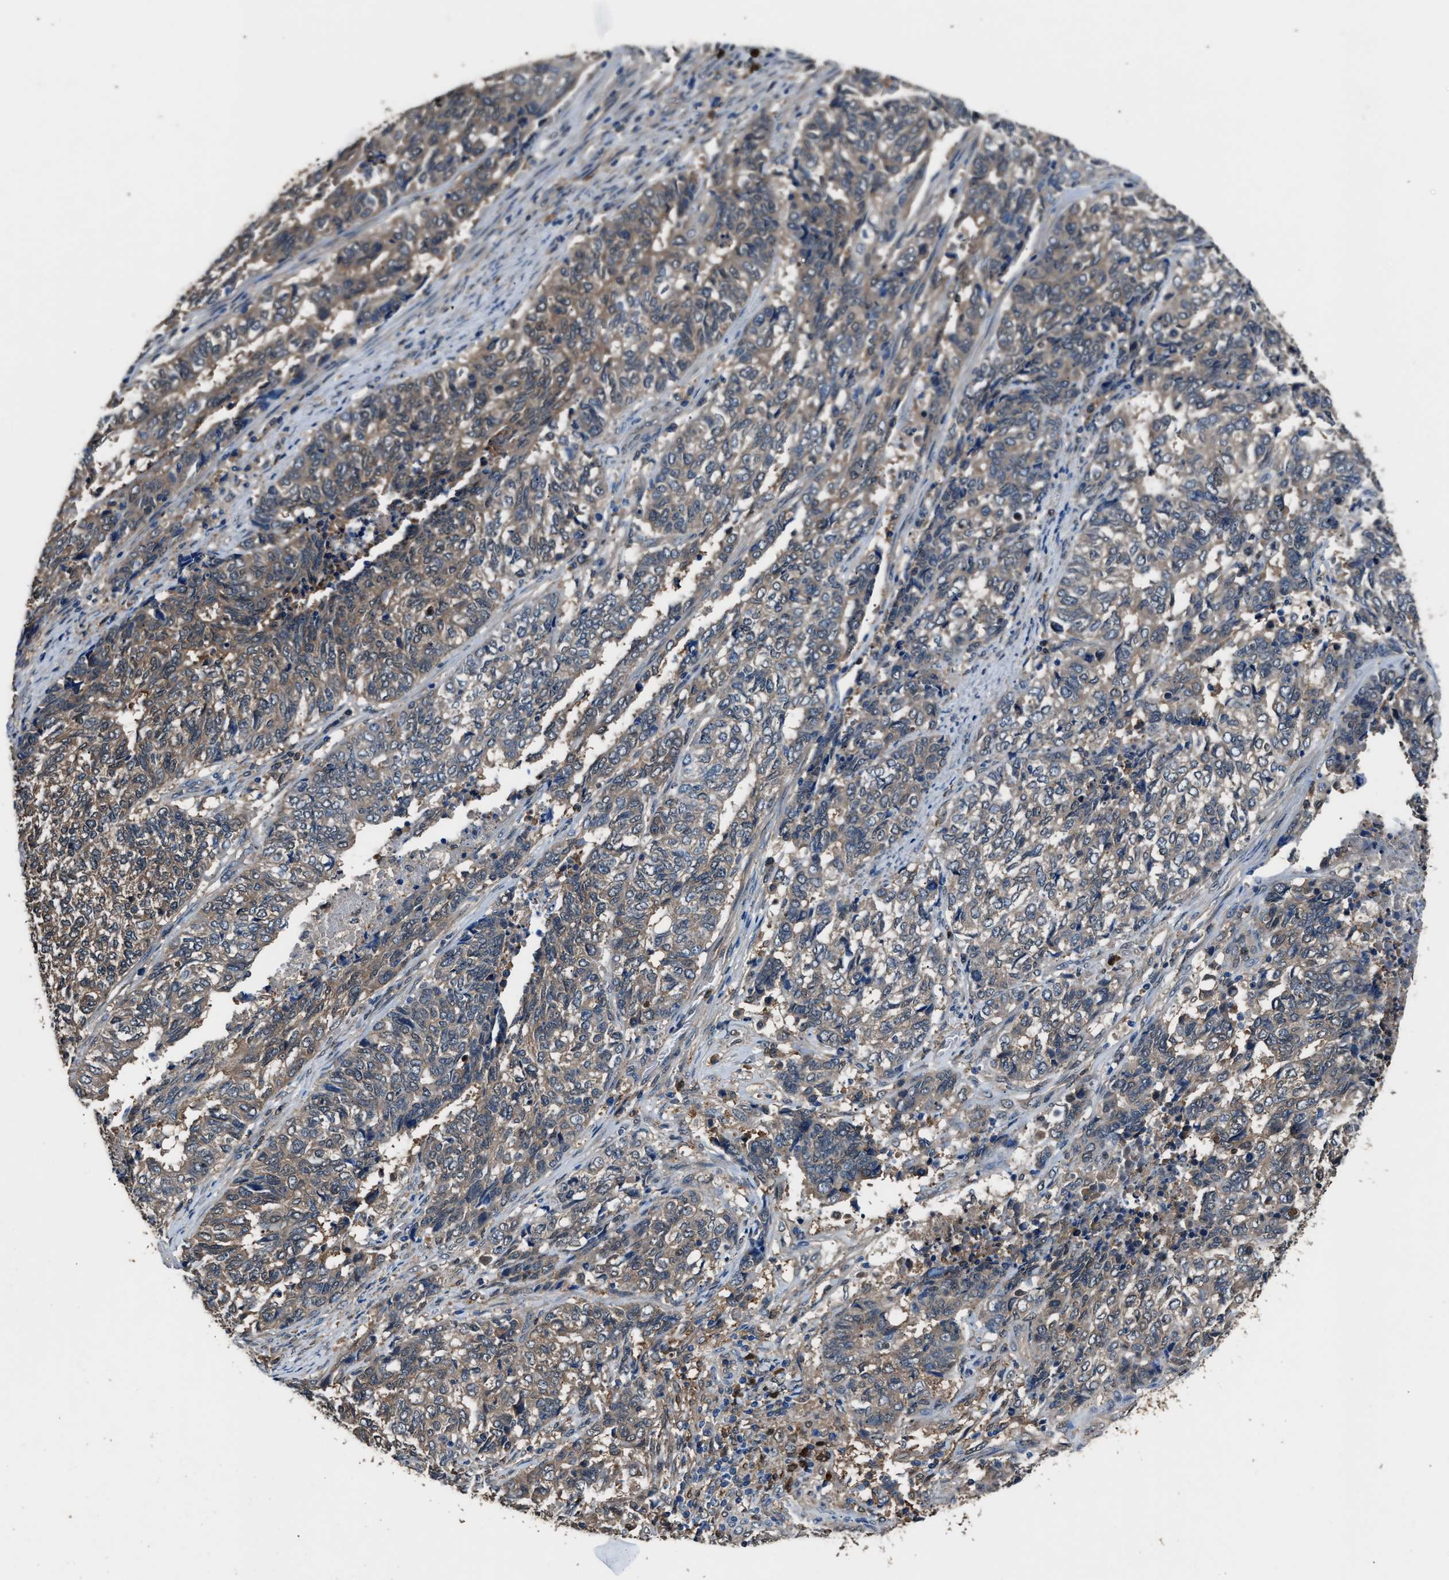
{"staining": {"intensity": "moderate", "quantity": "25%-75%", "location": "cytoplasmic/membranous"}, "tissue": "endometrial cancer", "cell_type": "Tumor cells", "image_type": "cancer", "snomed": [{"axis": "morphology", "description": "Adenocarcinoma, NOS"}, {"axis": "topography", "description": "Endometrium"}], "caption": "Endometrial adenocarcinoma tissue demonstrates moderate cytoplasmic/membranous staining in about 25%-75% of tumor cells (Stains: DAB (3,3'-diaminobenzidine) in brown, nuclei in blue, Microscopy: brightfield microscopy at high magnification).", "gene": "GSTP1", "patient": {"sex": "female", "age": 80}}